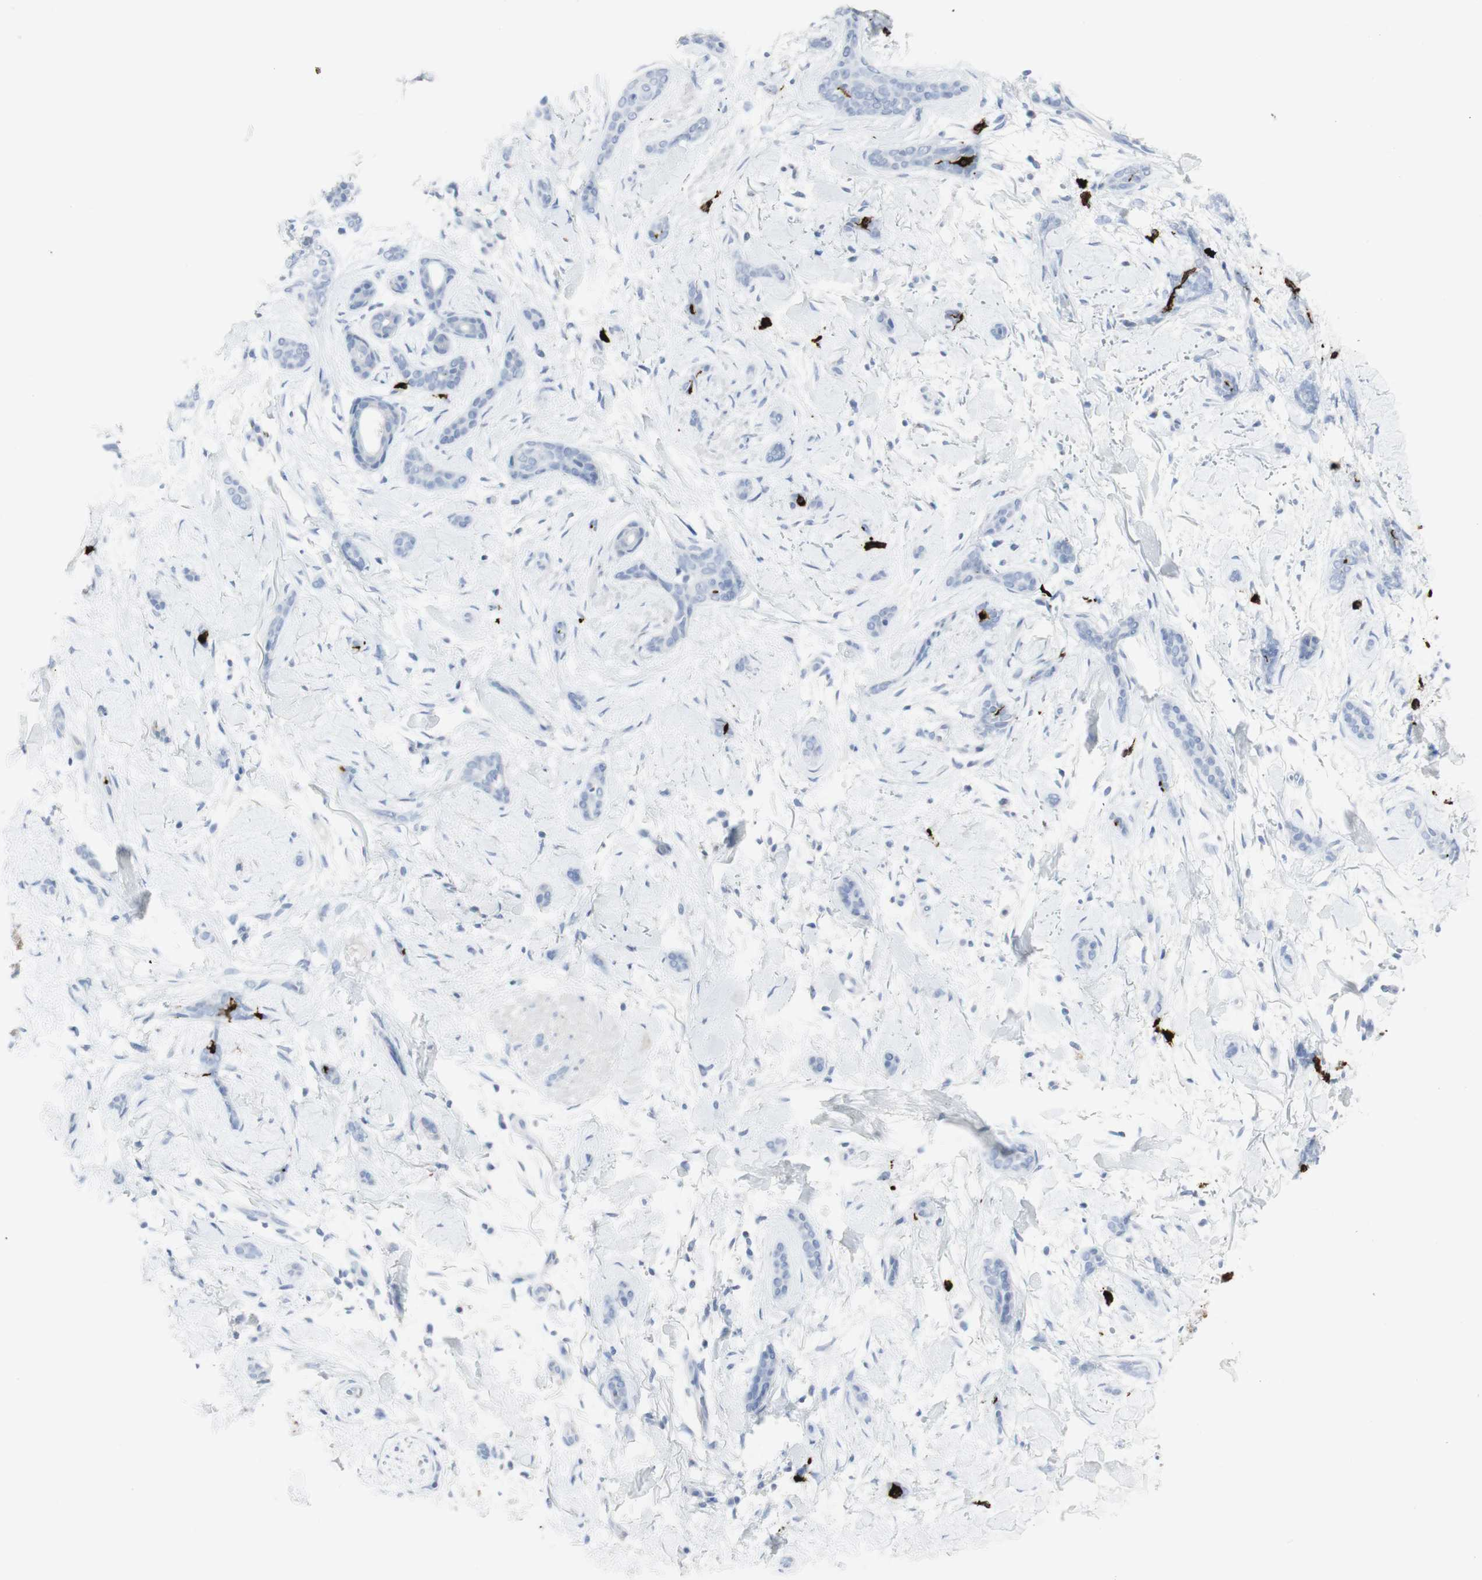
{"staining": {"intensity": "negative", "quantity": "none", "location": "none"}, "tissue": "skin cancer", "cell_type": "Tumor cells", "image_type": "cancer", "snomed": [{"axis": "morphology", "description": "Basal cell carcinoma"}, {"axis": "morphology", "description": "Adnexal tumor, benign"}, {"axis": "topography", "description": "Skin"}], "caption": "A high-resolution photomicrograph shows IHC staining of basal cell carcinoma (skin), which exhibits no significant staining in tumor cells.", "gene": "CD207", "patient": {"sex": "female", "age": 42}}